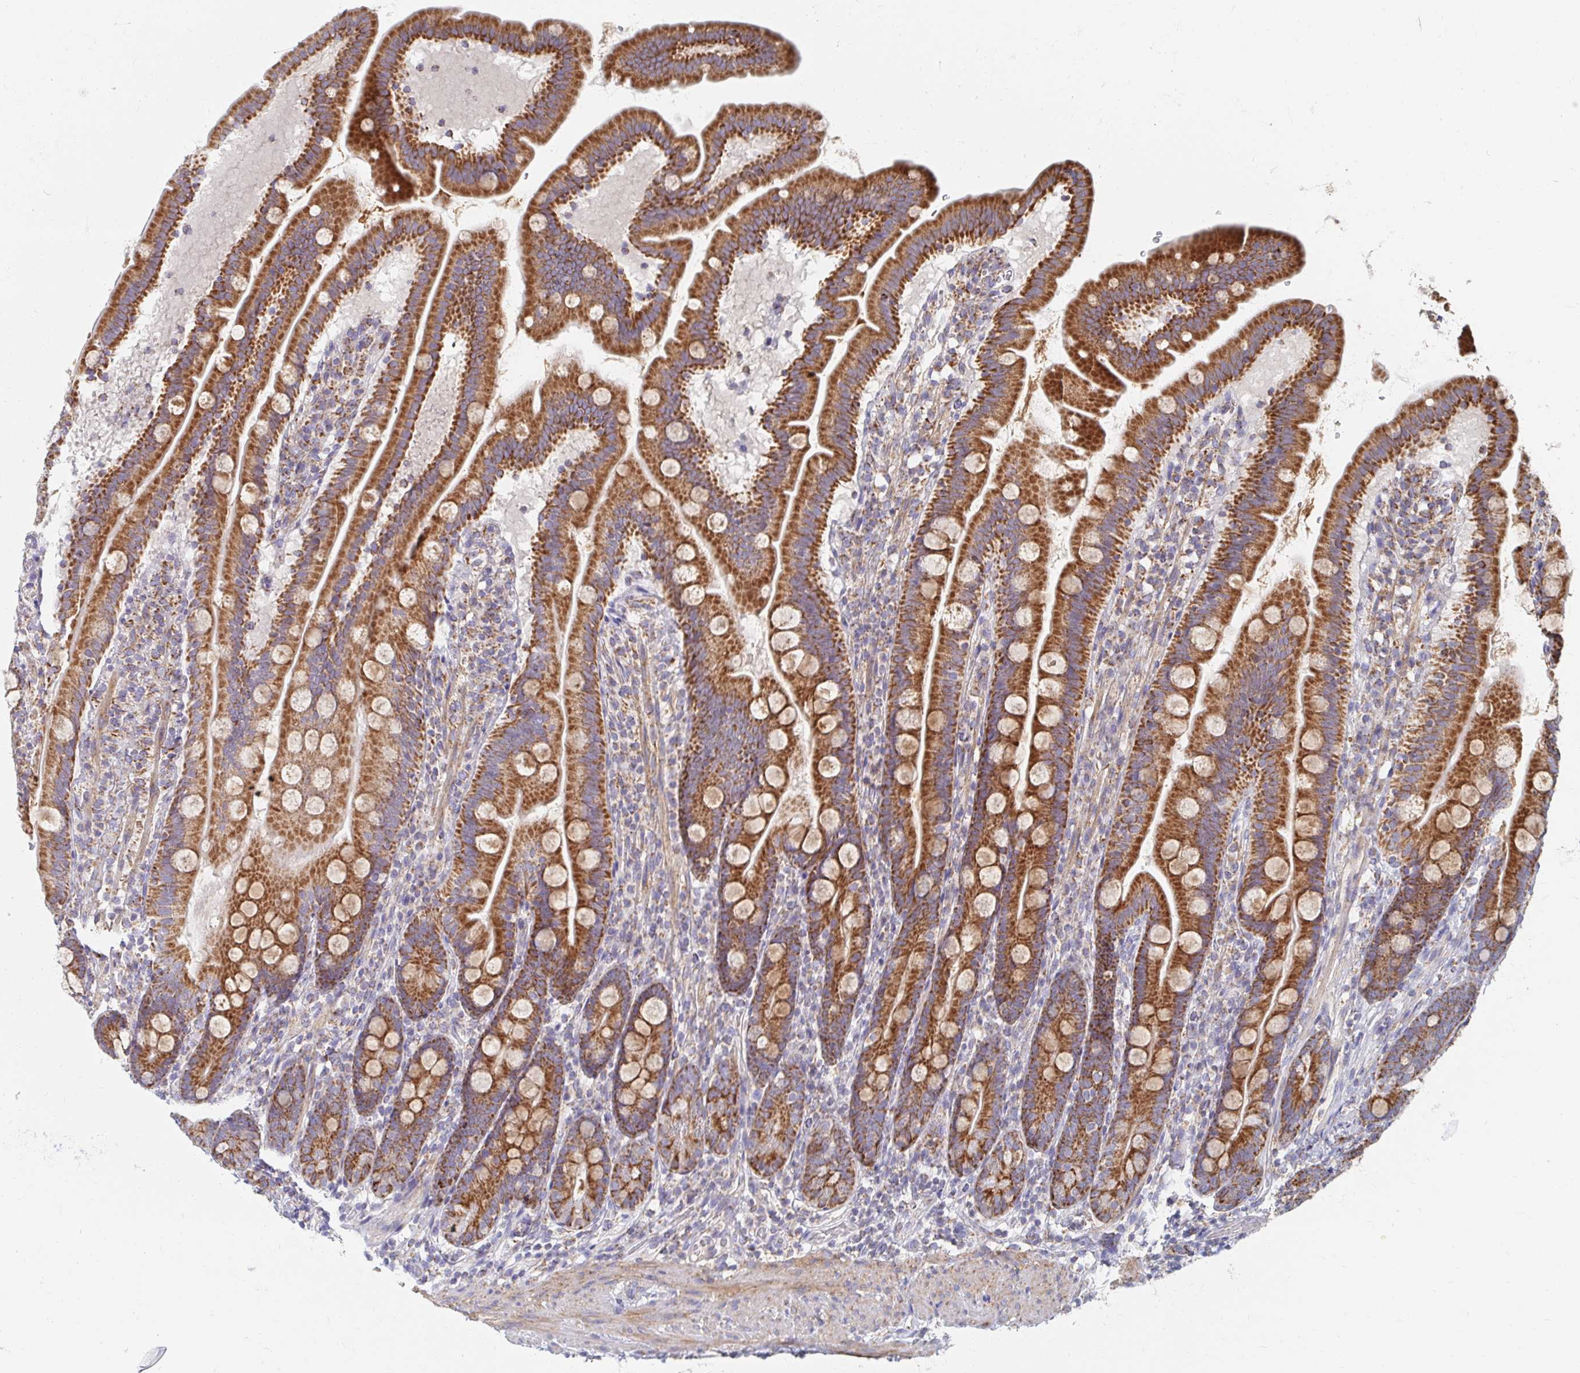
{"staining": {"intensity": "strong", "quantity": ">75%", "location": "cytoplasmic/membranous"}, "tissue": "duodenum", "cell_type": "Glandular cells", "image_type": "normal", "snomed": [{"axis": "morphology", "description": "Normal tissue, NOS"}, {"axis": "topography", "description": "Duodenum"}], "caption": "Immunohistochemistry photomicrograph of unremarkable duodenum stained for a protein (brown), which shows high levels of strong cytoplasmic/membranous staining in about >75% of glandular cells.", "gene": "MAVS", "patient": {"sex": "female", "age": 67}}